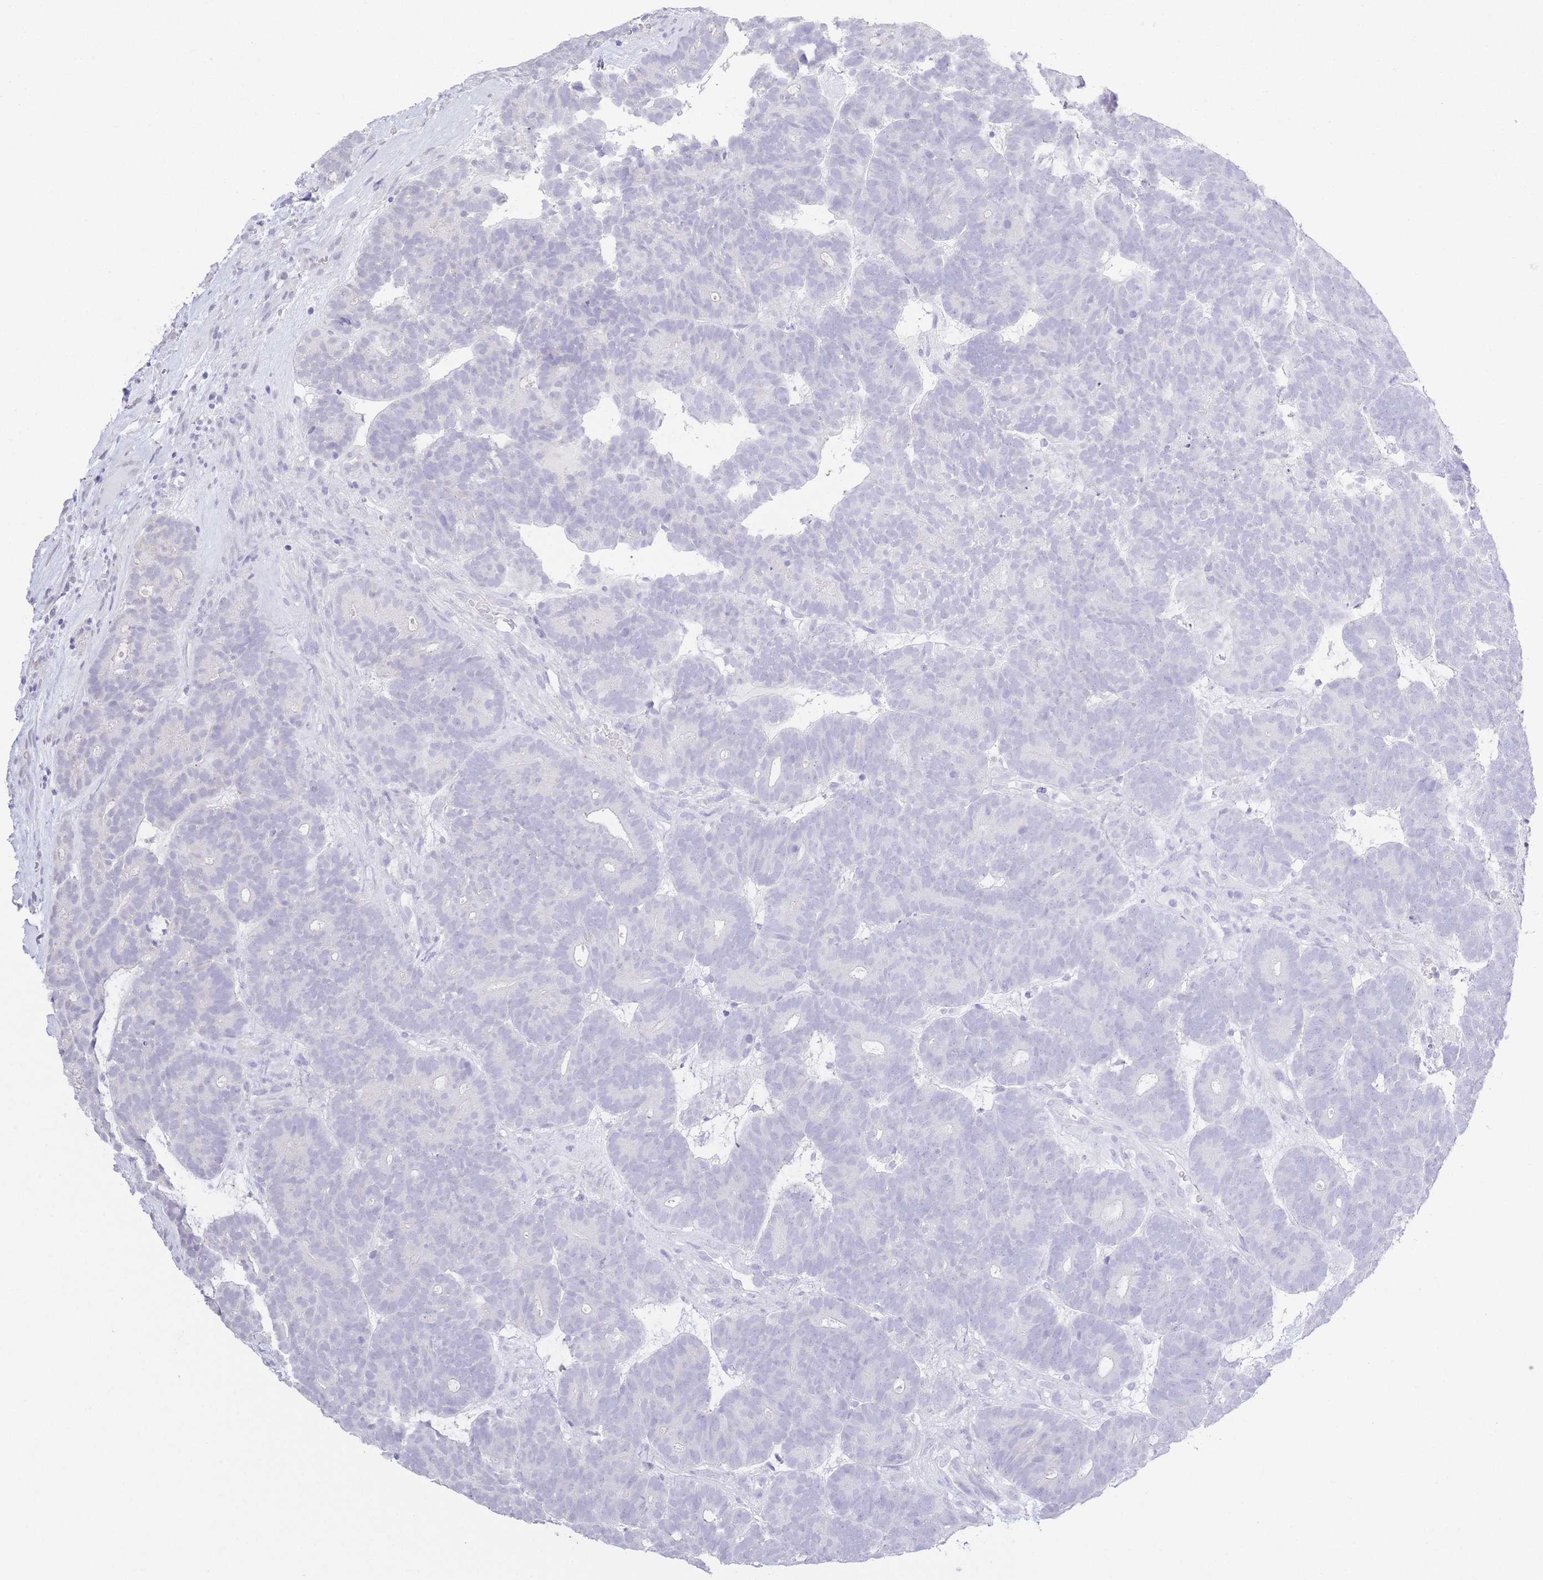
{"staining": {"intensity": "negative", "quantity": "none", "location": "none"}, "tissue": "head and neck cancer", "cell_type": "Tumor cells", "image_type": "cancer", "snomed": [{"axis": "morphology", "description": "Adenocarcinoma, NOS"}, {"axis": "topography", "description": "Head-Neck"}], "caption": "Immunohistochemistry photomicrograph of neoplastic tissue: human adenocarcinoma (head and neck) stained with DAB demonstrates no significant protein positivity in tumor cells.", "gene": "PKLR", "patient": {"sex": "female", "age": 81}}